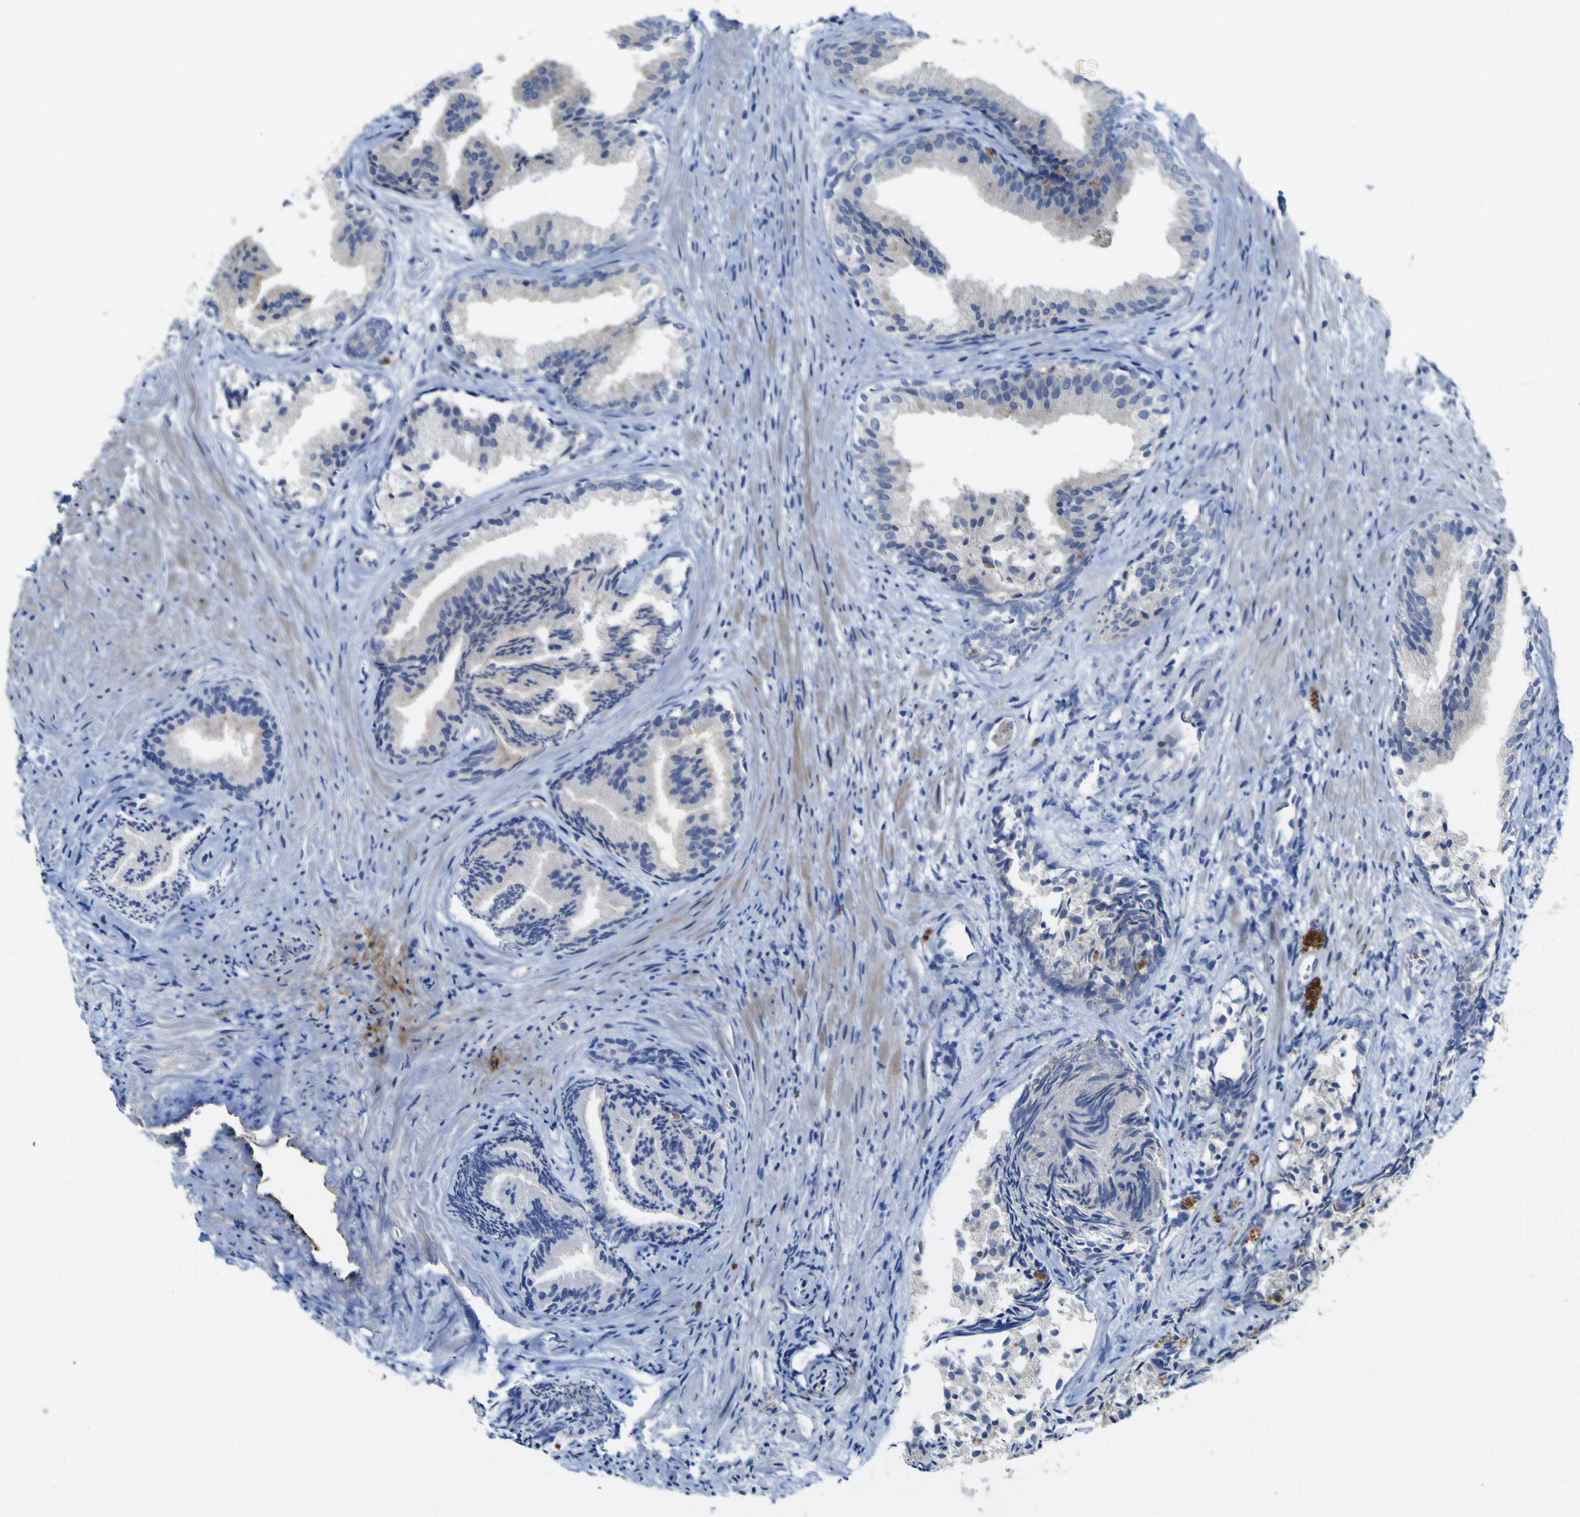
{"staining": {"intensity": "negative", "quantity": "none", "location": "none"}, "tissue": "prostate", "cell_type": "Glandular cells", "image_type": "normal", "snomed": [{"axis": "morphology", "description": "Normal tissue, NOS"}, {"axis": "topography", "description": "Prostate"}], "caption": "High magnification brightfield microscopy of unremarkable prostate stained with DAB (3,3'-diaminobenzidine) (brown) and counterstained with hematoxylin (blue): glandular cells show no significant staining. (DAB immunohistochemistry (IHC) with hematoxylin counter stain).", "gene": "NAV1", "patient": {"sex": "male", "age": 76}}